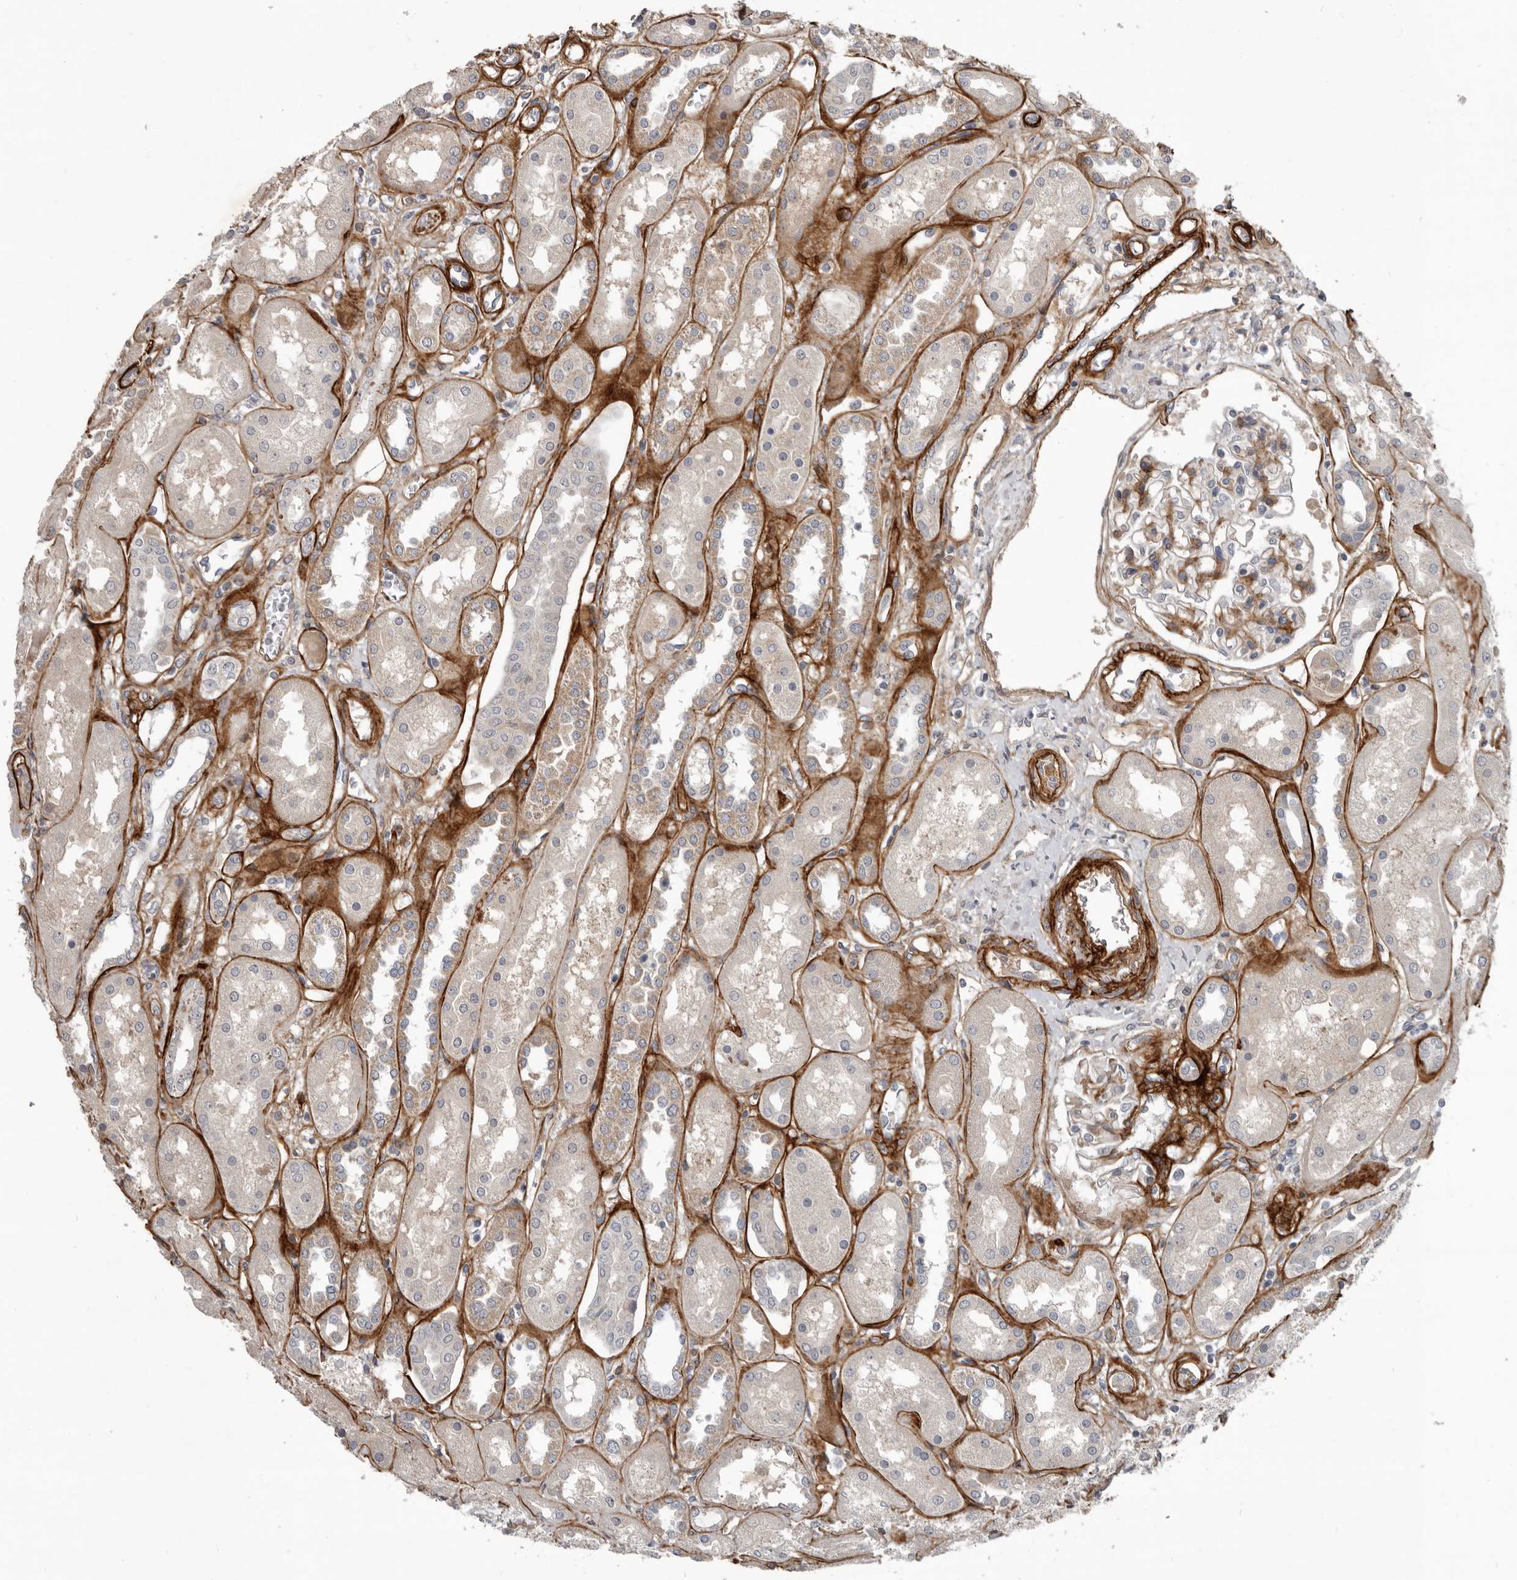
{"staining": {"intensity": "moderate", "quantity": "<25%", "location": "cytoplasmic/membranous"}, "tissue": "kidney", "cell_type": "Cells in glomeruli", "image_type": "normal", "snomed": [{"axis": "morphology", "description": "Normal tissue, NOS"}, {"axis": "topography", "description": "Kidney"}], "caption": "A brown stain highlights moderate cytoplasmic/membranous expression of a protein in cells in glomeruli of benign kidney.", "gene": "C1orf216", "patient": {"sex": "male", "age": 70}}